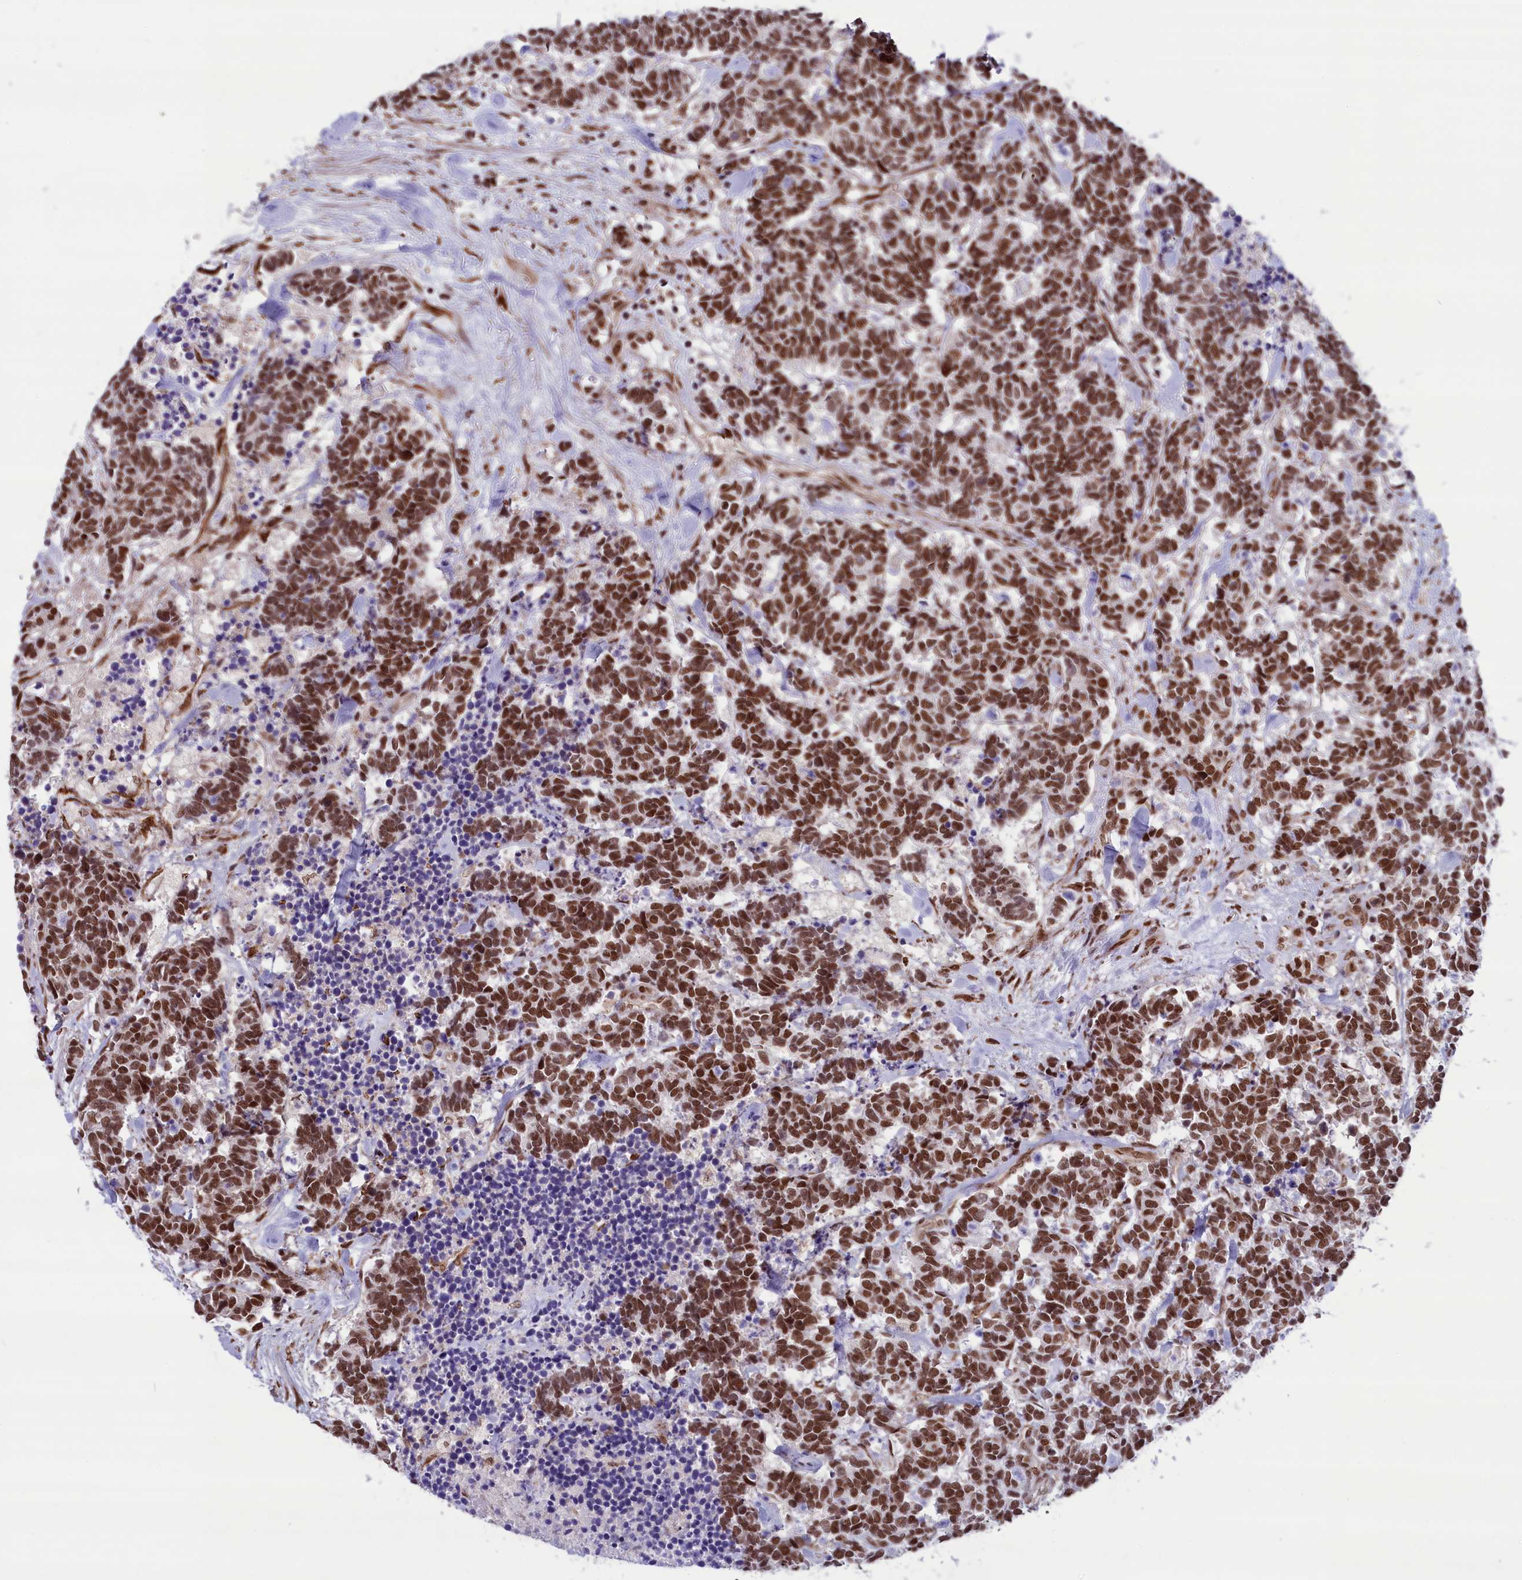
{"staining": {"intensity": "moderate", "quantity": ">75%", "location": "nuclear"}, "tissue": "carcinoid", "cell_type": "Tumor cells", "image_type": "cancer", "snomed": [{"axis": "morphology", "description": "Carcinoma, NOS"}, {"axis": "morphology", "description": "Carcinoid, malignant, NOS"}, {"axis": "topography", "description": "Prostate"}], "caption": "There is medium levels of moderate nuclear positivity in tumor cells of carcinoid (malignant), as demonstrated by immunohistochemical staining (brown color).", "gene": "MPHOSPH8", "patient": {"sex": "male", "age": 57}}